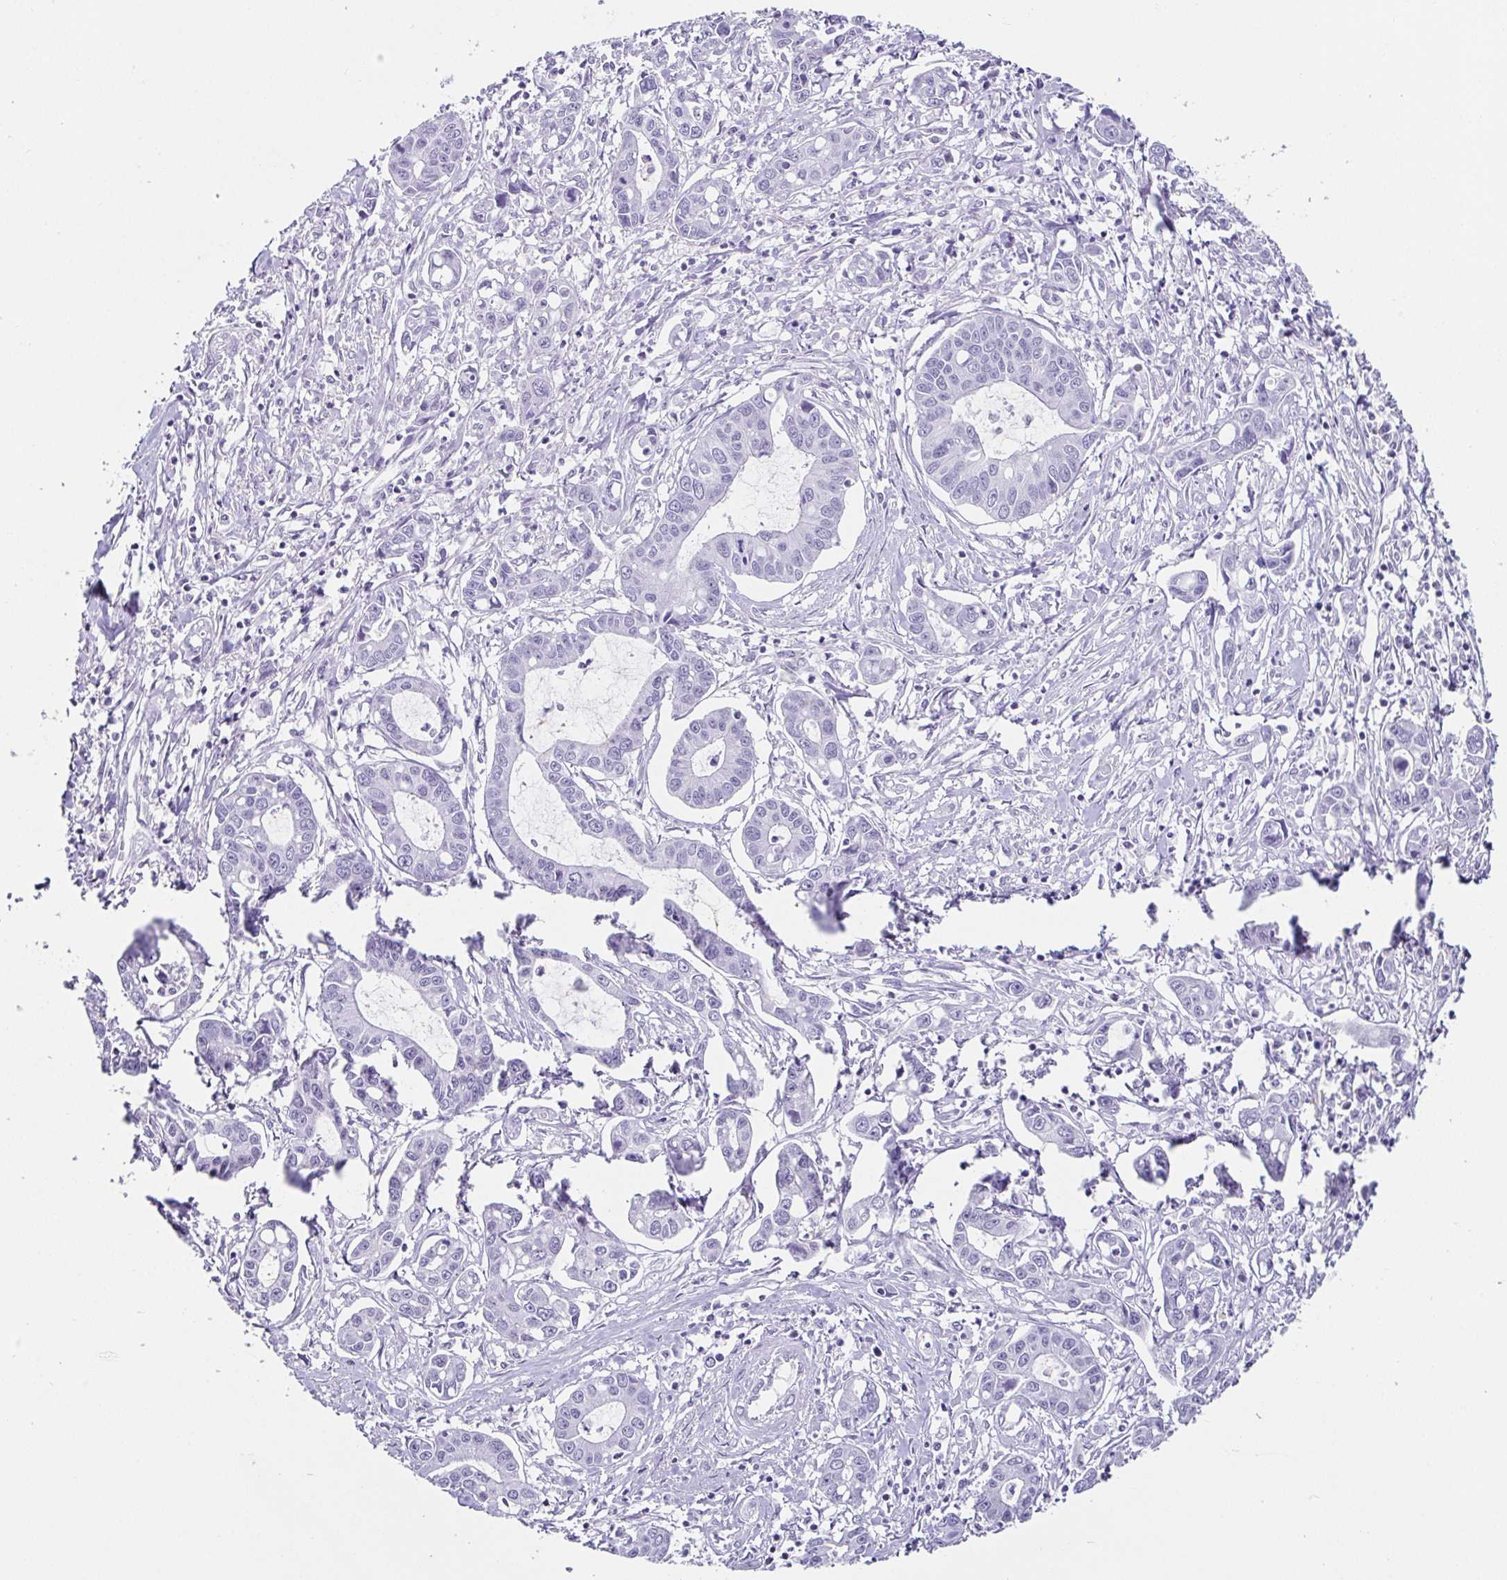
{"staining": {"intensity": "negative", "quantity": "none", "location": "none"}, "tissue": "liver cancer", "cell_type": "Tumor cells", "image_type": "cancer", "snomed": [{"axis": "morphology", "description": "Cholangiocarcinoma"}, {"axis": "topography", "description": "Liver"}], "caption": "Protein analysis of cholangiocarcinoma (liver) reveals no significant positivity in tumor cells. Brightfield microscopy of IHC stained with DAB (brown) and hematoxylin (blue), captured at high magnification.", "gene": "ESX1", "patient": {"sex": "male", "age": 58}}